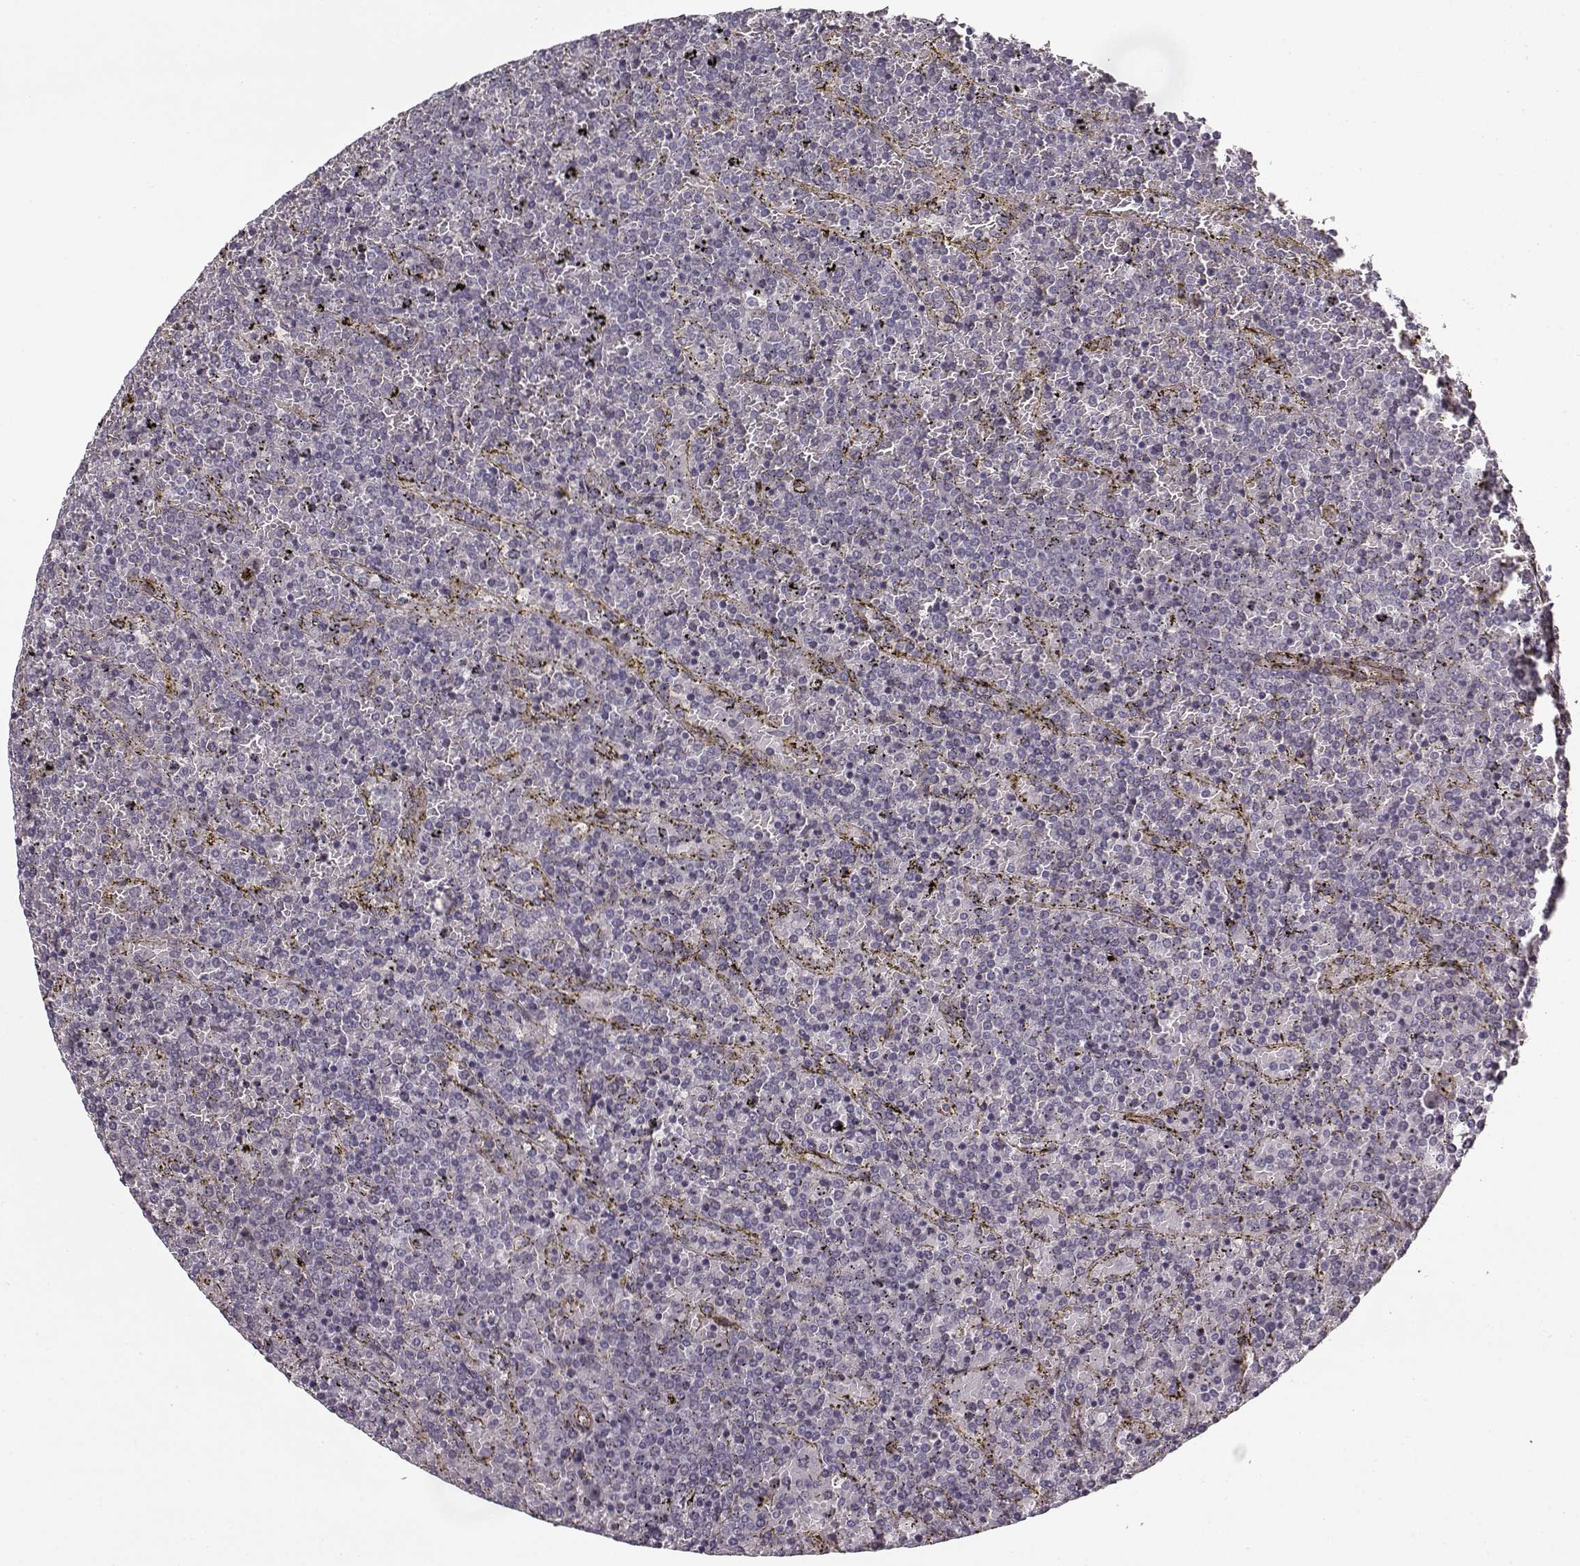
{"staining": {"intensity": "negative", "quantity": "none", "location": "none"}, "tissue": "lymphoma", "cell_type": "Tumor cells", "image_type": "cancer", "snomed": [{"axis": "morphology", "description": "Malignant lymphoma, non-Hodgkin's type, Low grade"}, {"axis": "topography", "description": "Spleen"}], "caption": "A histopathology image of malignant lymphoma, non-Hodgkin's type (low-grade) stained for a protein demonstrates no brown staining in tumor cells.", "gene": "LAMB2", "patient": {"sex": "female", "age": 77}}